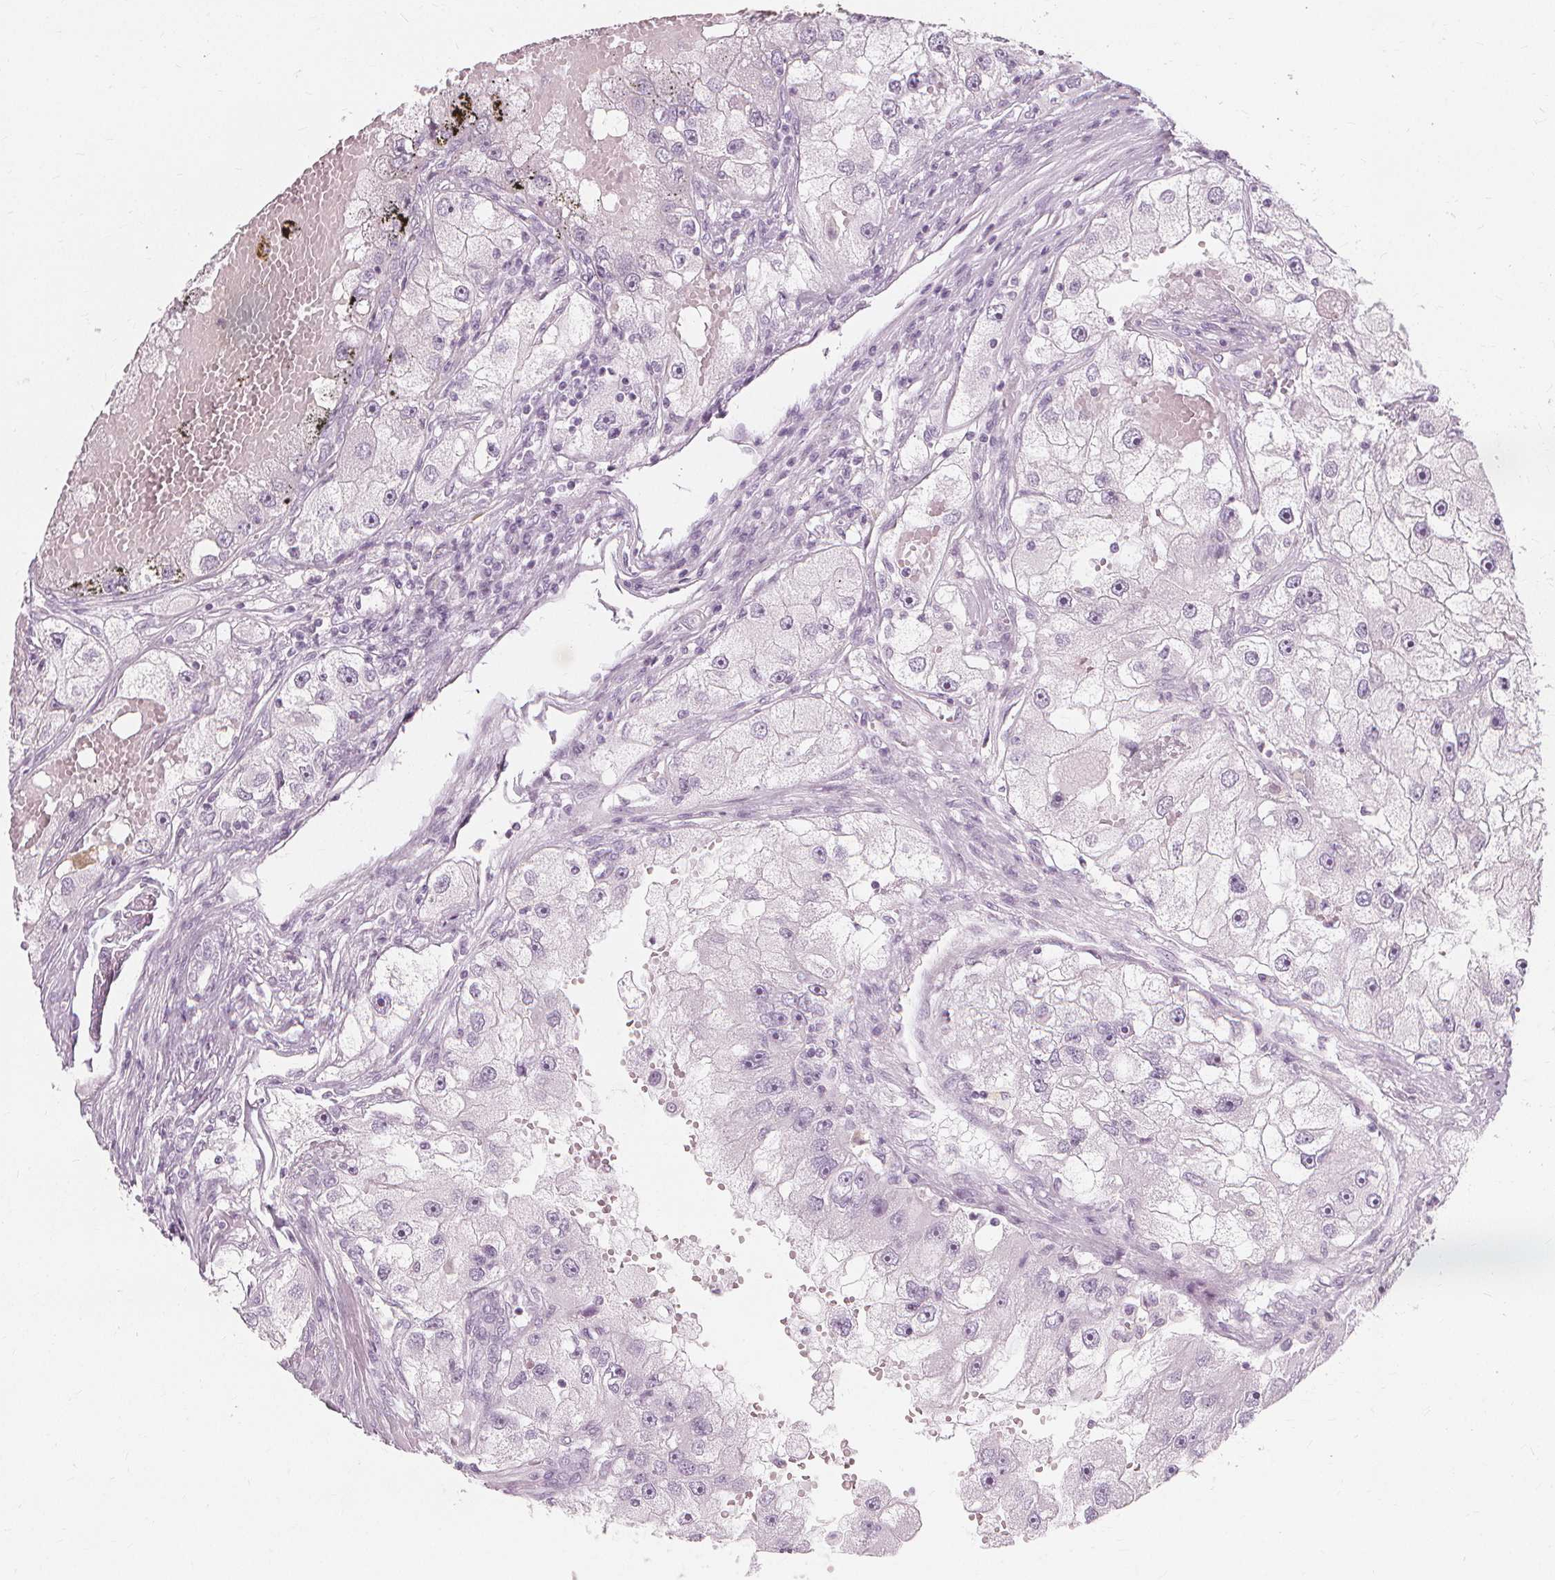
{"staining": {"intensity": "negative", "quantity": "none", "location": "none"}, "tissue": "renal cancer", "cell_type": "Tumor cells", "image_type": "cancer", "snomed": [{"axis": "morphology", "description": "Adenocarcinoma, NOS"}, {"axis": "topography", "description": "Kidney"}], "caption": "Human renal cancer (adenocarcinoma) stained for a protein using immunohistochemistry displays no staining in tumor cells.", "gene": "MUC12", "patient": {"sex": "male", "age": 63}}